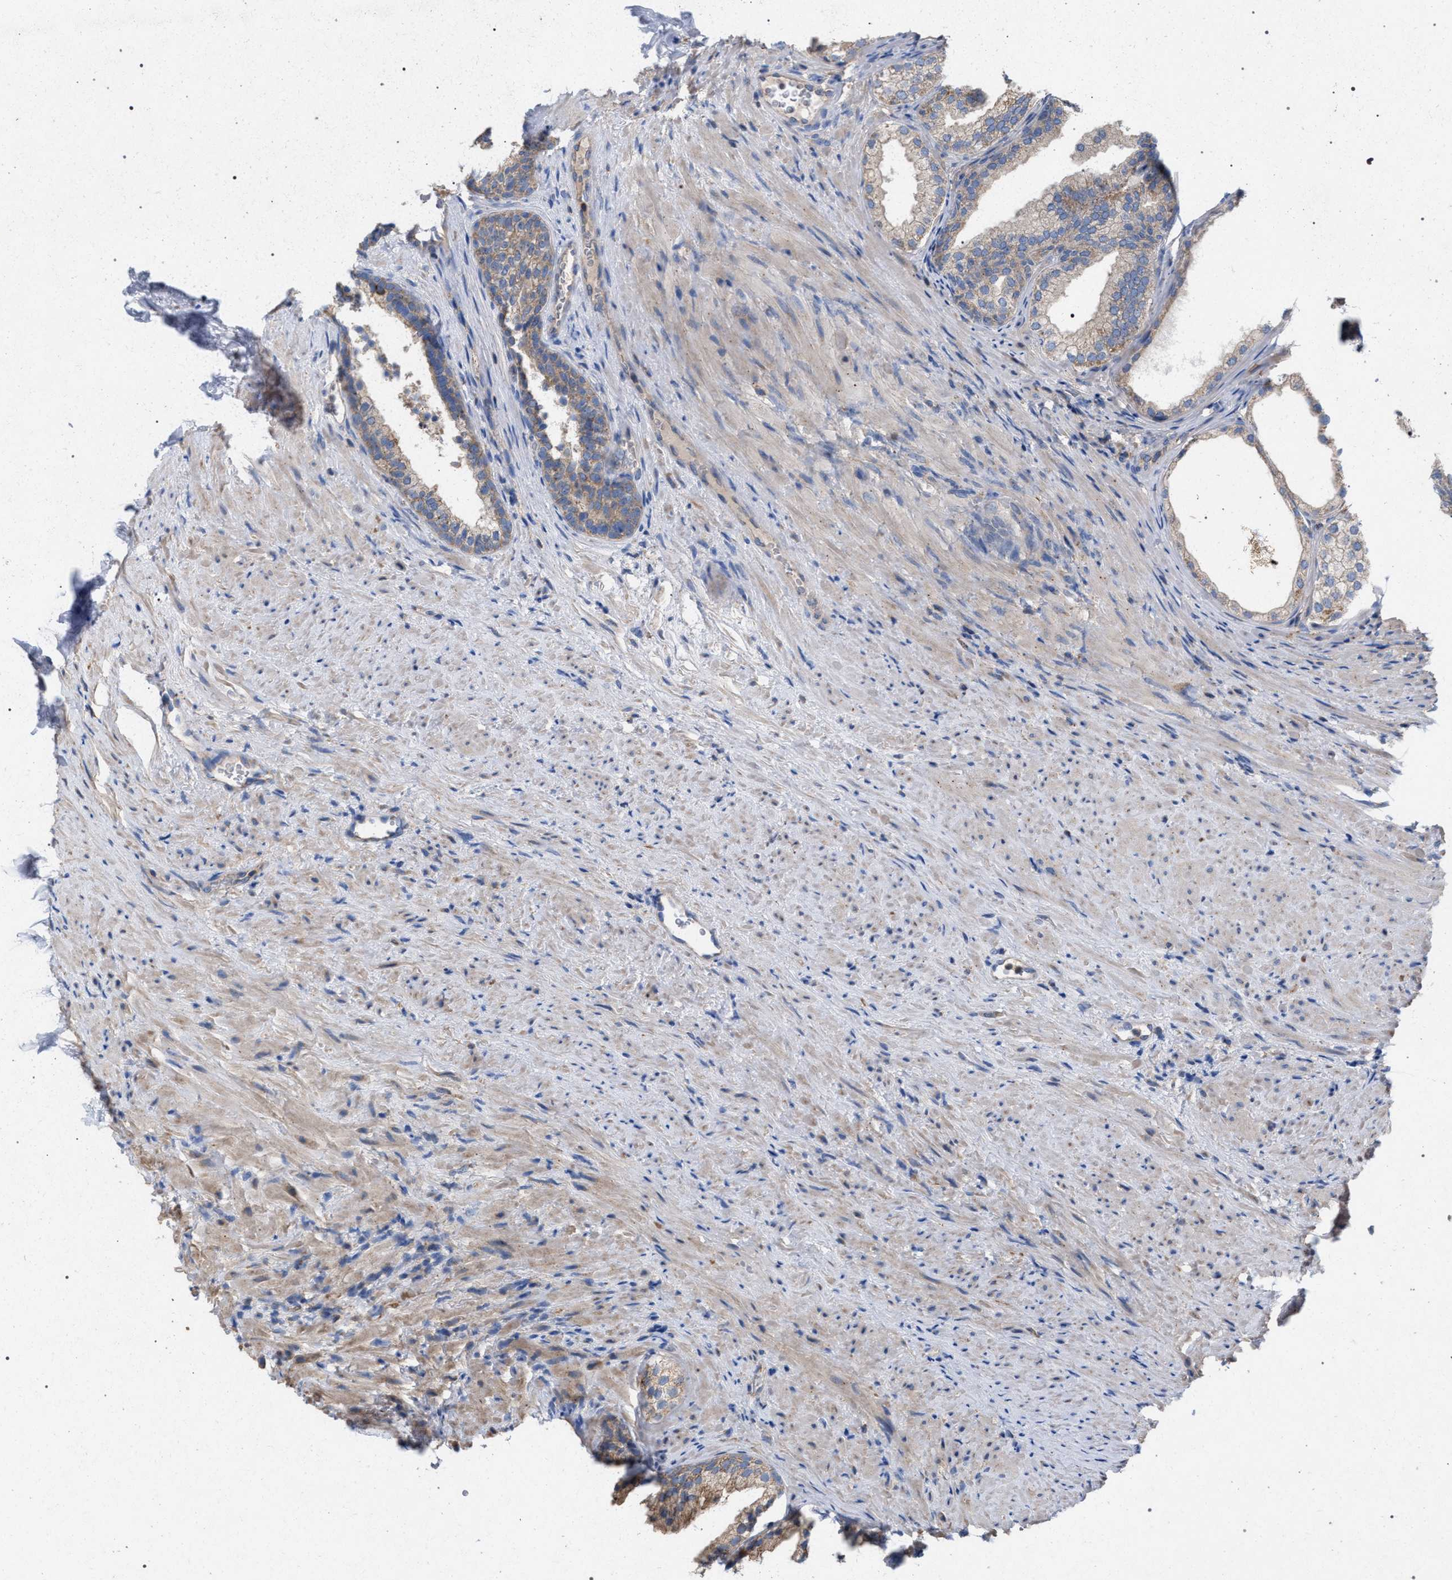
{"staining": {"intensity": "weak", "quantity": ">75%", "location": "cytoplasmic/membranous"}, "tissue": "prostate", "cell_type": "Glandular cells", "image_type": "normal", "snomed": [{"axis": "morphology", "description": "Normal tissue, NOS"}, {"axis": "topography", "description": "Prostate"}], "caption": "DAB (3,3'-diaminobenzidine) immunohistochemical staining of normal human prostate displays weak cytoplasmic/membranous protein staining in approximately >75% of glandular cells. (Brightfield microscopy of DAB IHC at high magnification).", "gene": "VPS13A", "patient": {"sex": "male", "age": 76}}